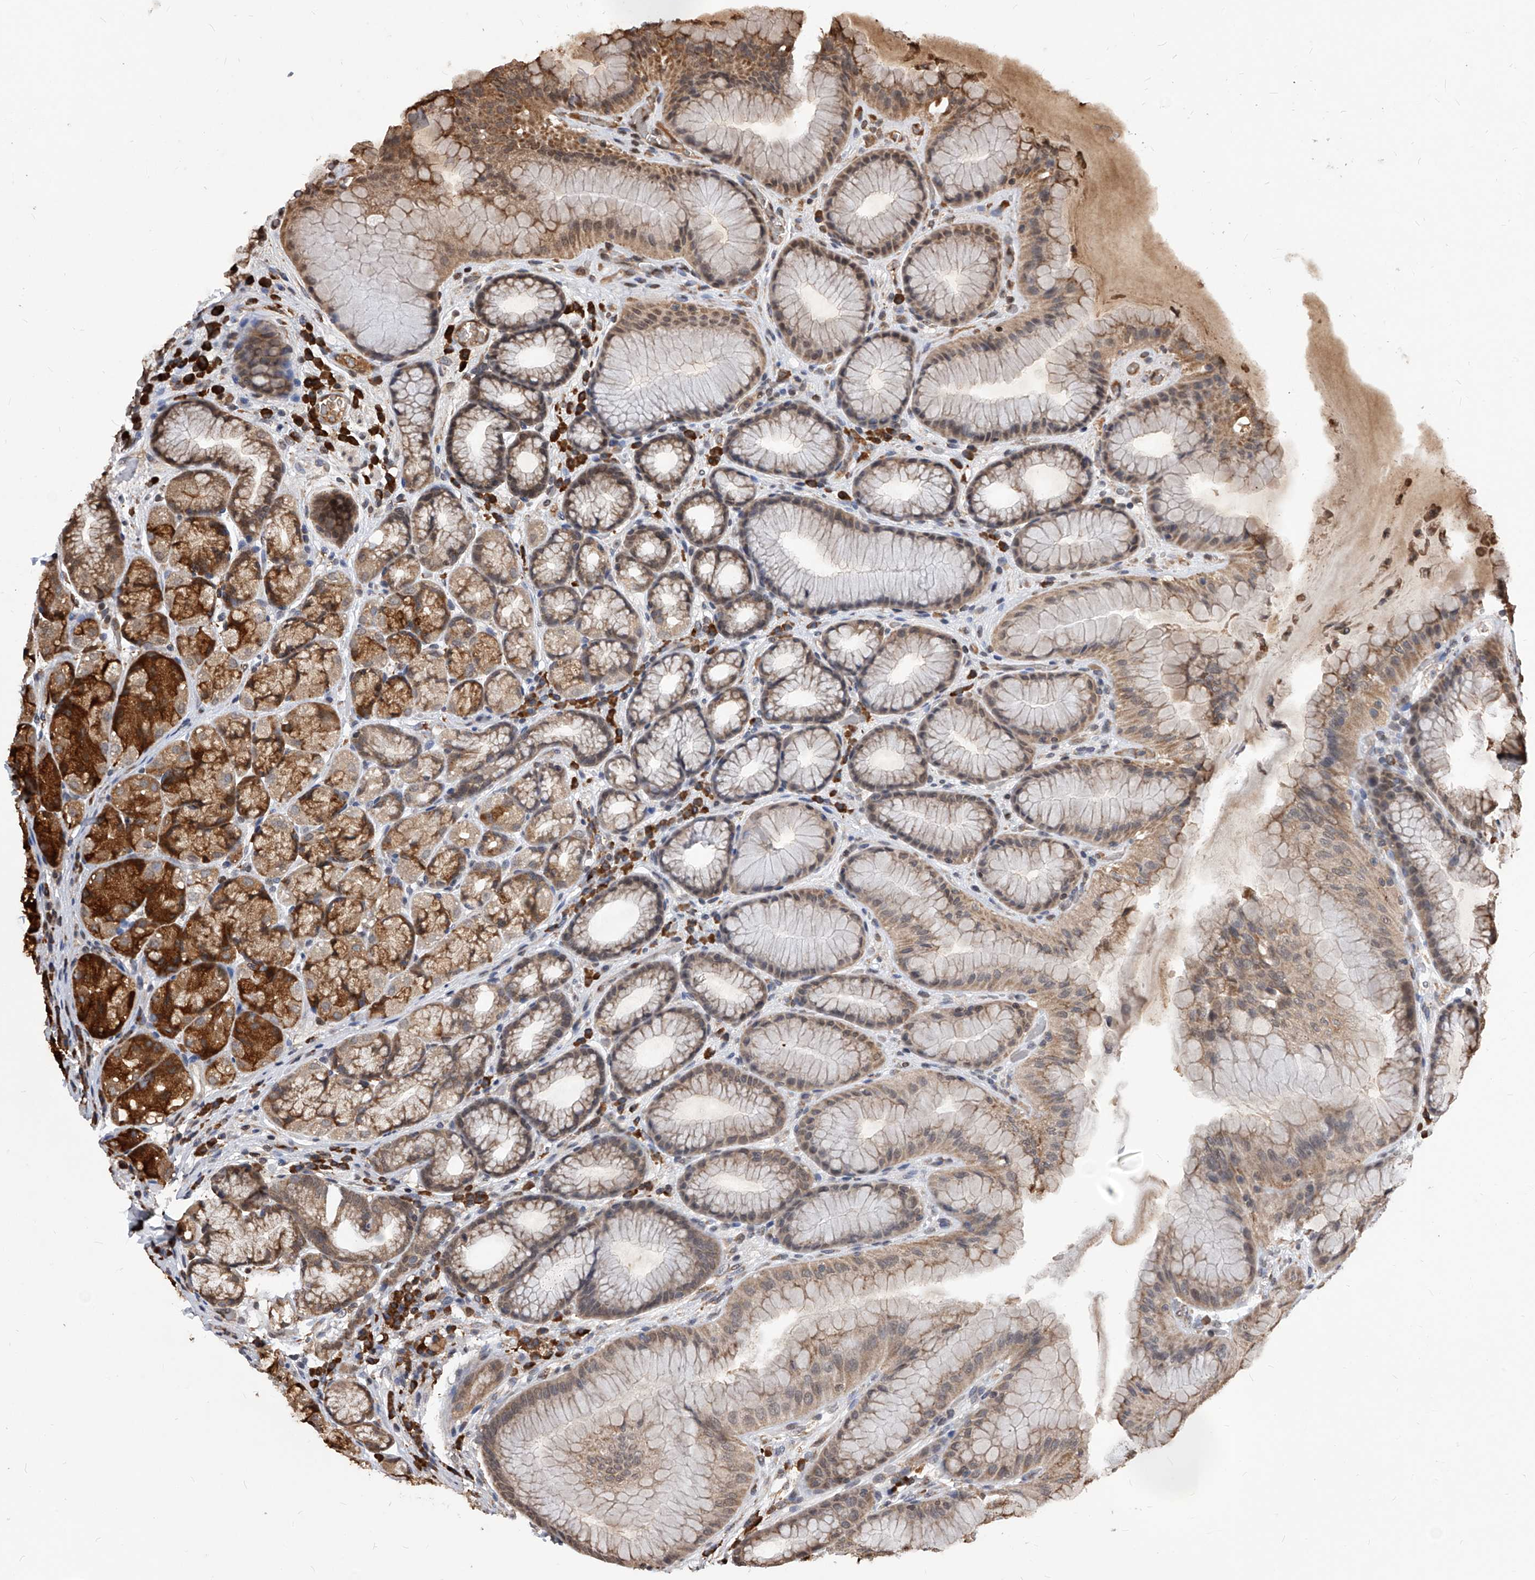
{"staining": {"intensity": "strong", "quantity": "<25%", "location": "cytoplasmic/membranous"}, "tissue": "stomach", "cell_type": "Glandular cells", "image_type": "normal", "snomed": [{"axis": "morphology", "description": "Normal tissue, NOS"}, {"axis": "topography", "description": "Stomach"}], "caption": "Brown immunohistochemical staining in benign human stomach reveals strong cytoplasmic/membranous expression in approximately <25% of glandular cells.", "gene": "ID1", "patient": {"sex": "male", "age": 57}}